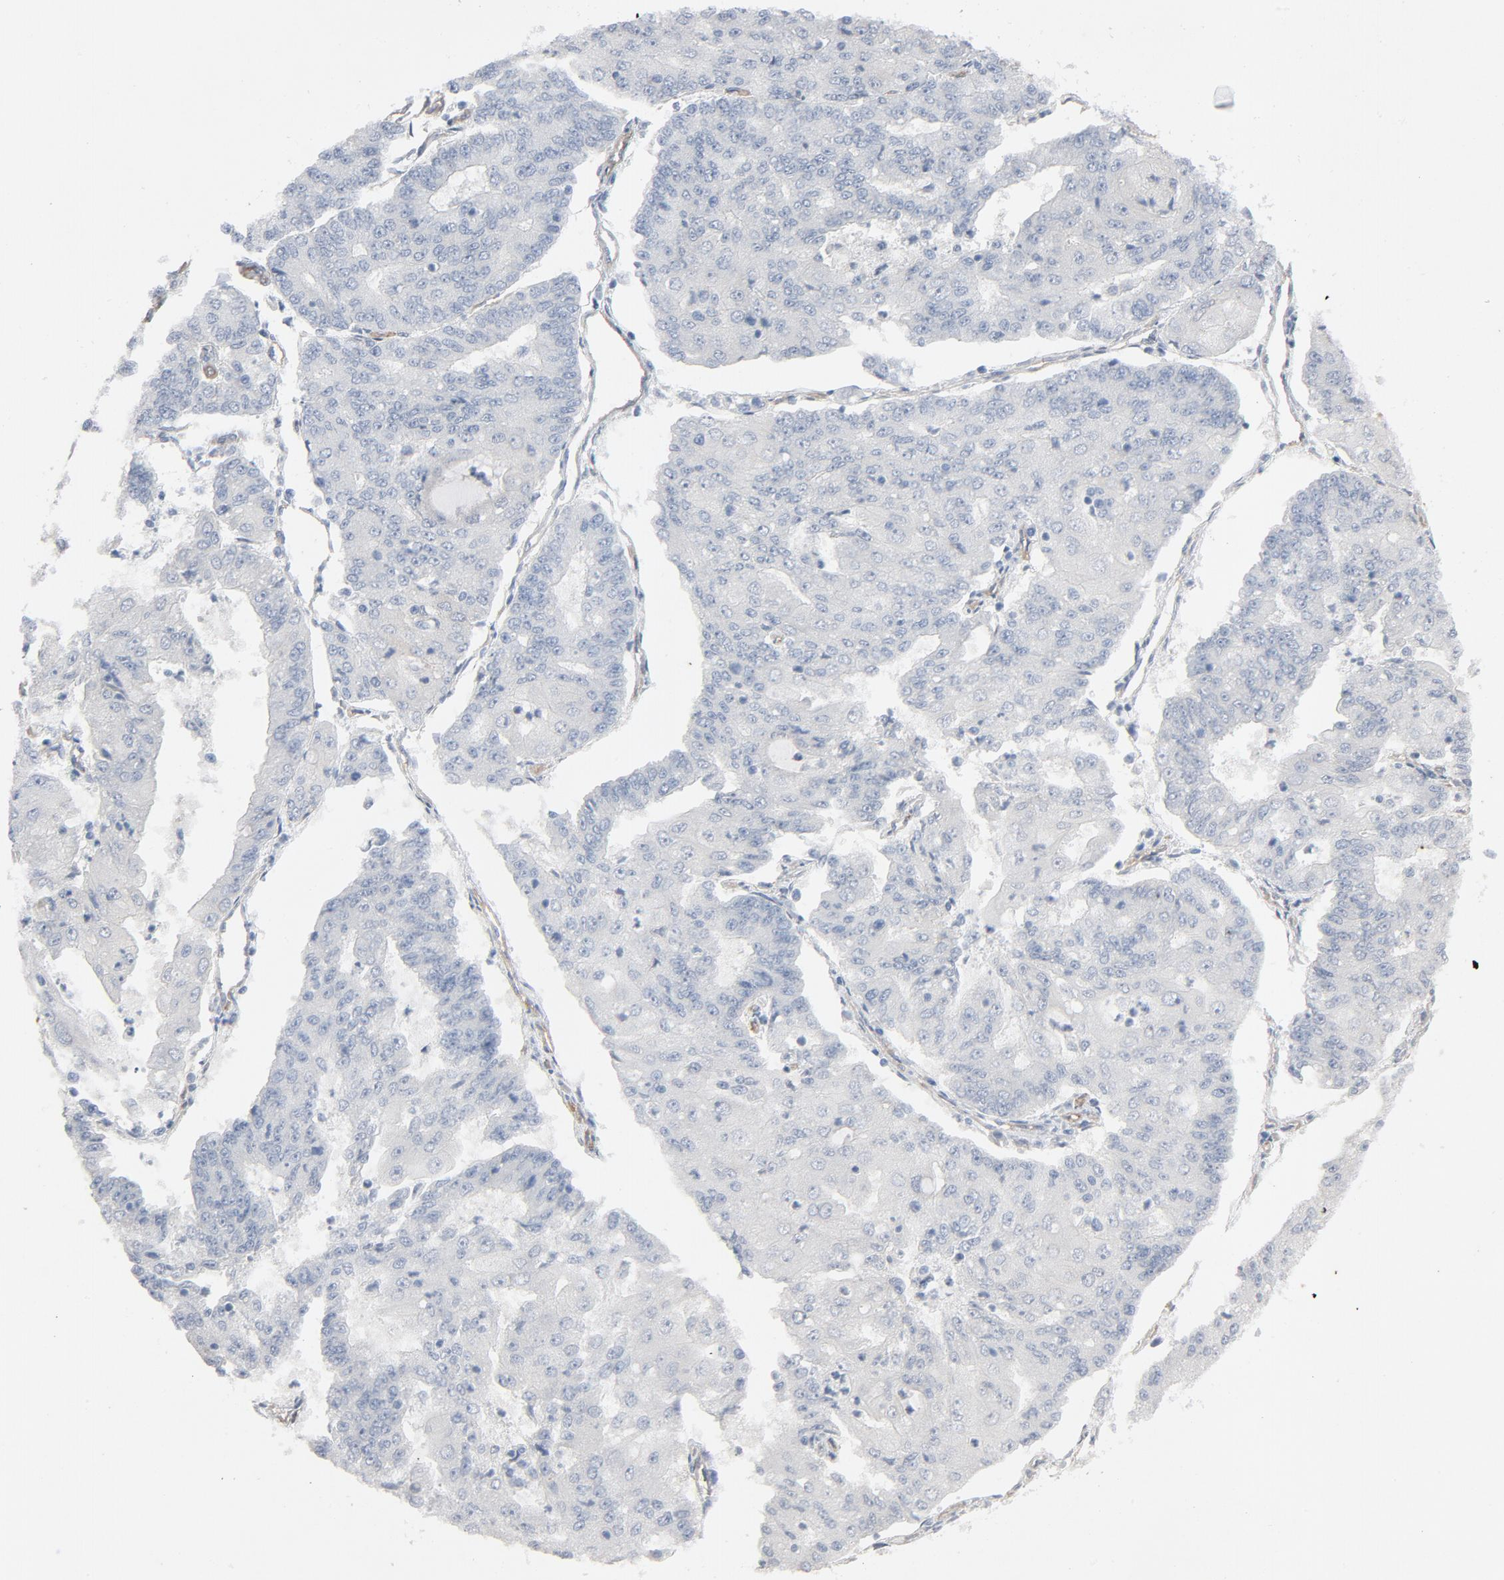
{"staining": {"intensity": "negative", "quantity": "none", "location": "none"}, "tissue": "endometrial cancer", "cell_type": "Tumor cells", "image_type": "cancer", "snomed": [{"axis": "morphology", "description": "Adenocarcinoma, NOS"}, {"axis": "topography", "description": "Endometrium"}], "caption": "An image of endometrial cancer (adenocarcinoma) stained for a protein shows no brown staining in tumor cells.", "gene": "KDR", "patient": {"sex": "female", "age": 56}}